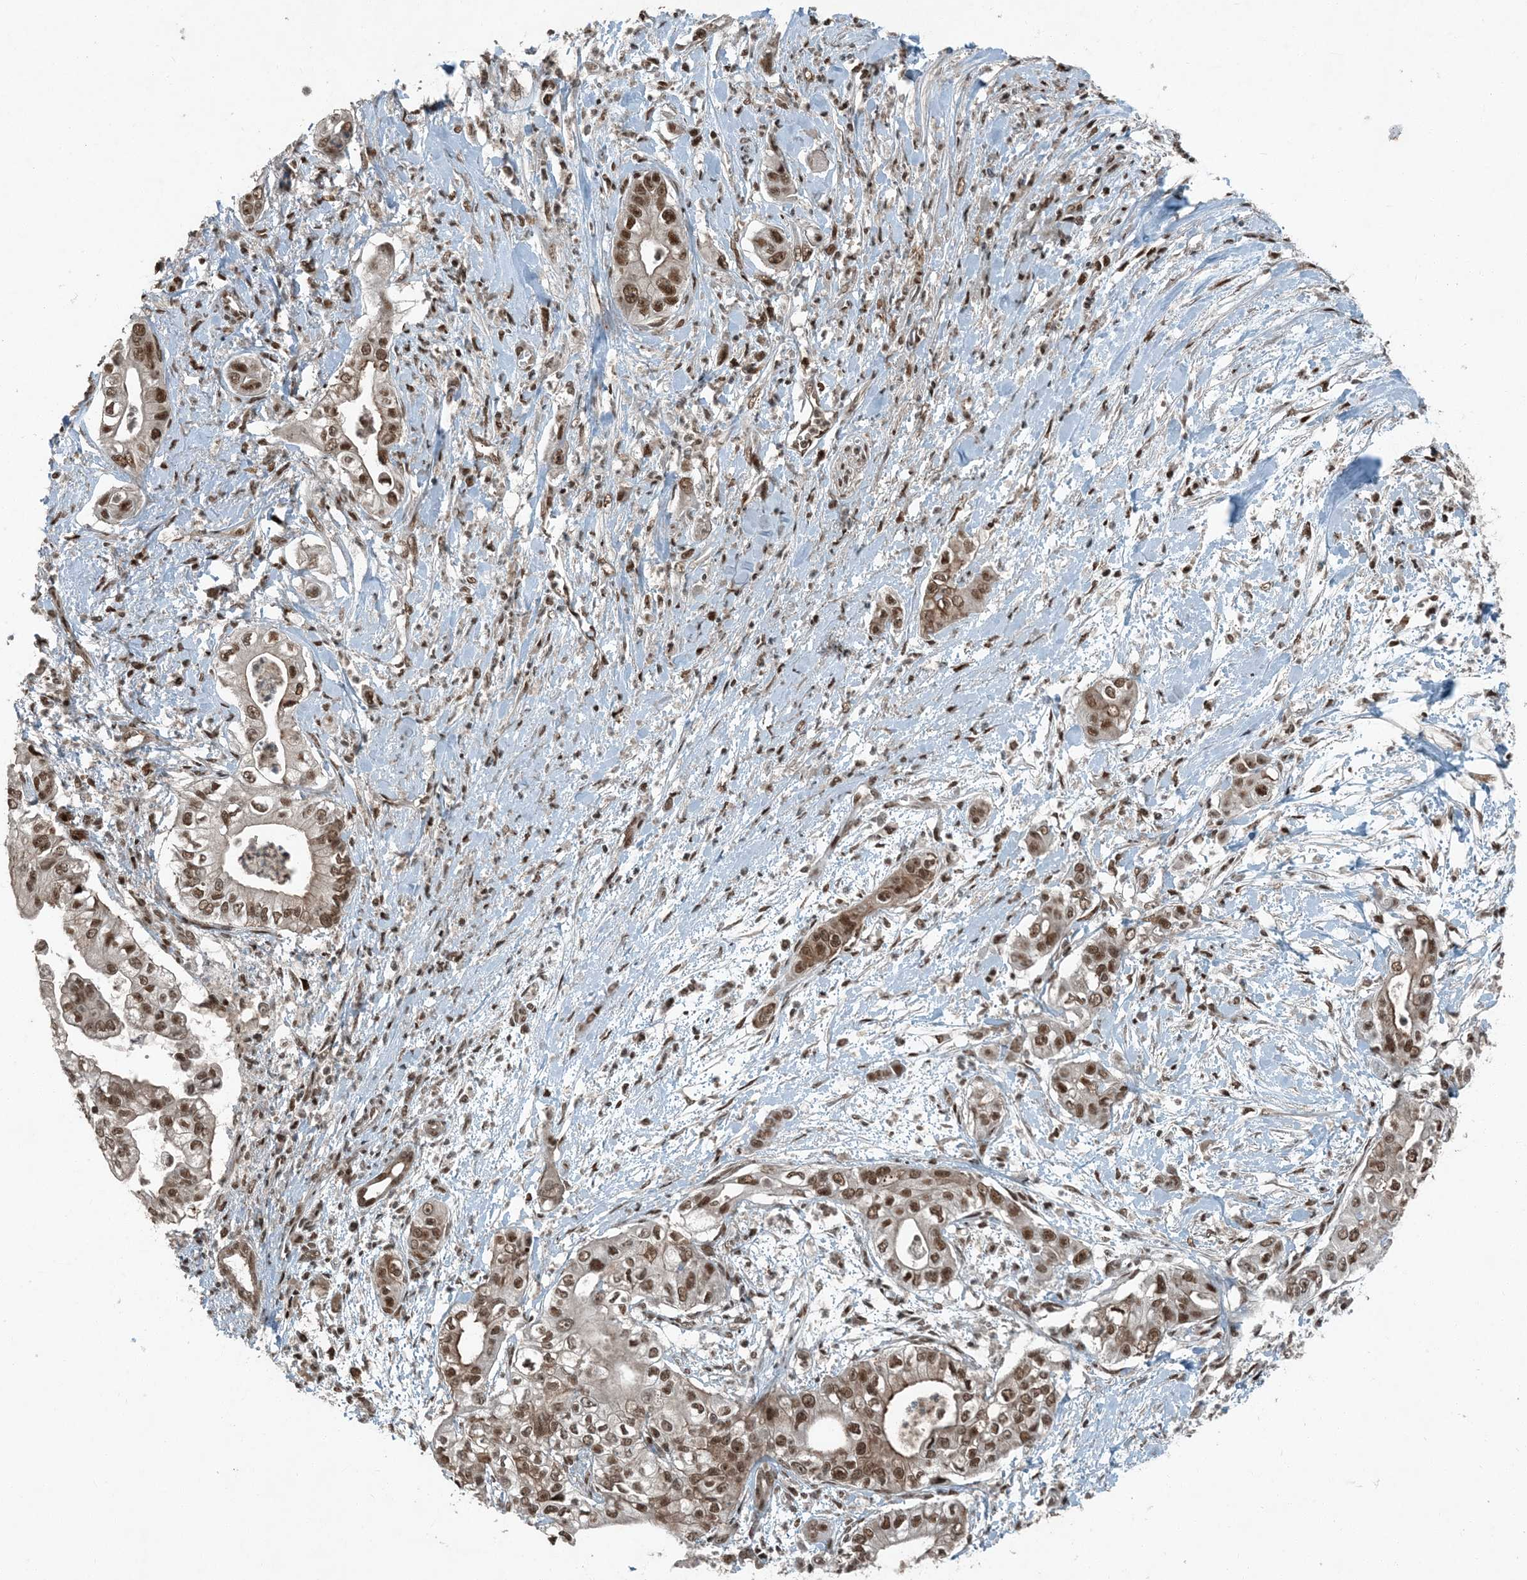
{"staining": {"intensity": "moderate", "quantity": ">75%", "location": "nuclear"}, "tissue": "pancreatic cancer", "cell_type": "Tumor cells", "image_type": "cancer", "snomed": [{"axis": "morphology", "description": "Adenocarcinoma, NOS"}, {"axis": "topography", "description": "Pancreas"}], "caption": "This is an image of IHC staining of pancreatic cancer (adenocarcinoma), which shows moderate positivity in the nuclear of tumor cells.", "gene": "TRAPPC12", "patient": {"sex": "female", "age": 78}}